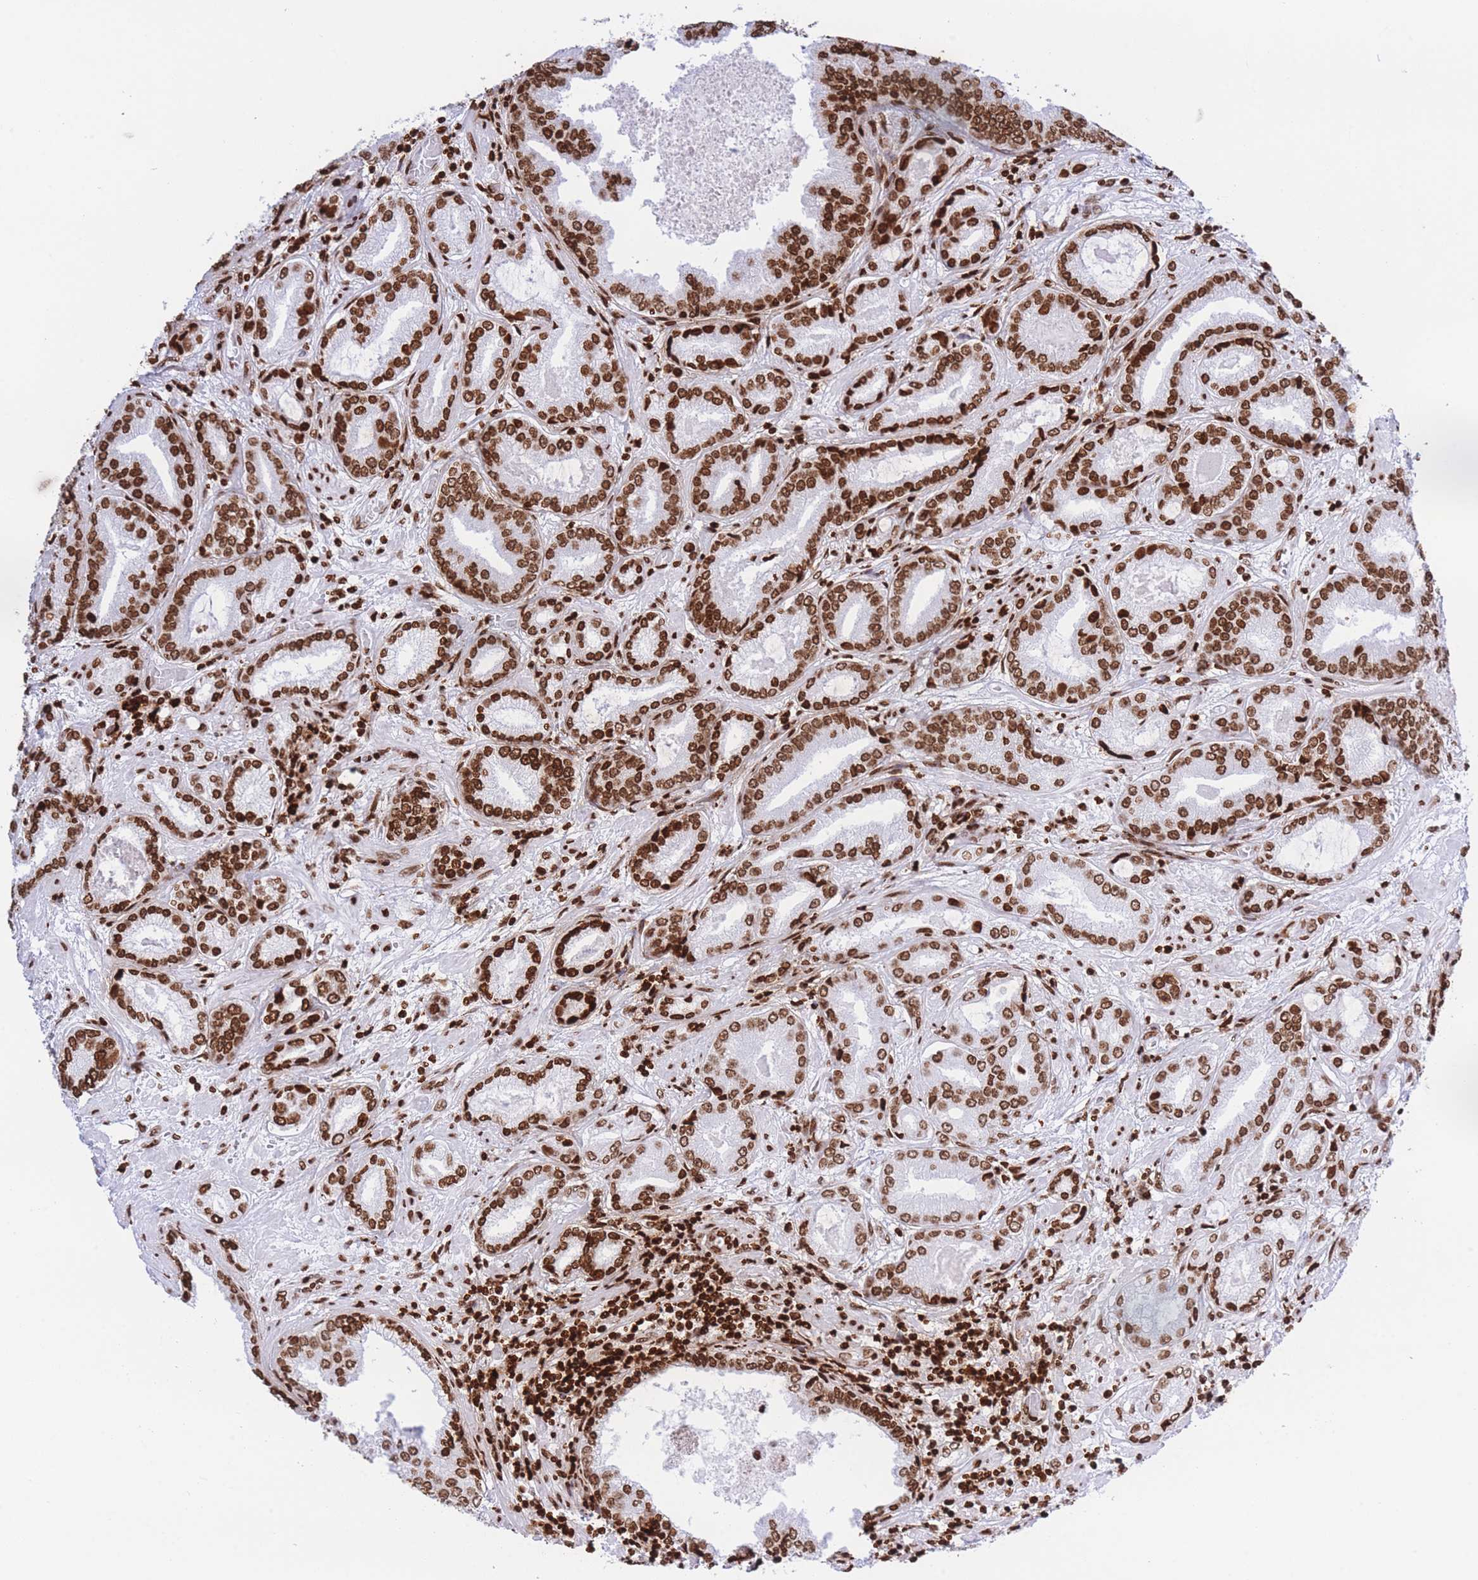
{"staining": {"intensity": "strong", "quantity": ">75%", "location": "nuclear"}, "tissue": "prostate cancer", "cell_type": "Tumor cells", "image_type": "cancer", "snomed": [{"axis": "morphology", "description": "Adenocarcinoma, High grade"}, {"axis": "topography", "description": "Prostate"}], "caption": "Immunohistochemical staining of prostate cancer shows high levels of strong nuclear positivity in about >75% of tumor cells.", "gene": "H2BC11", "patient": {"sex": "male", "age": 68}}